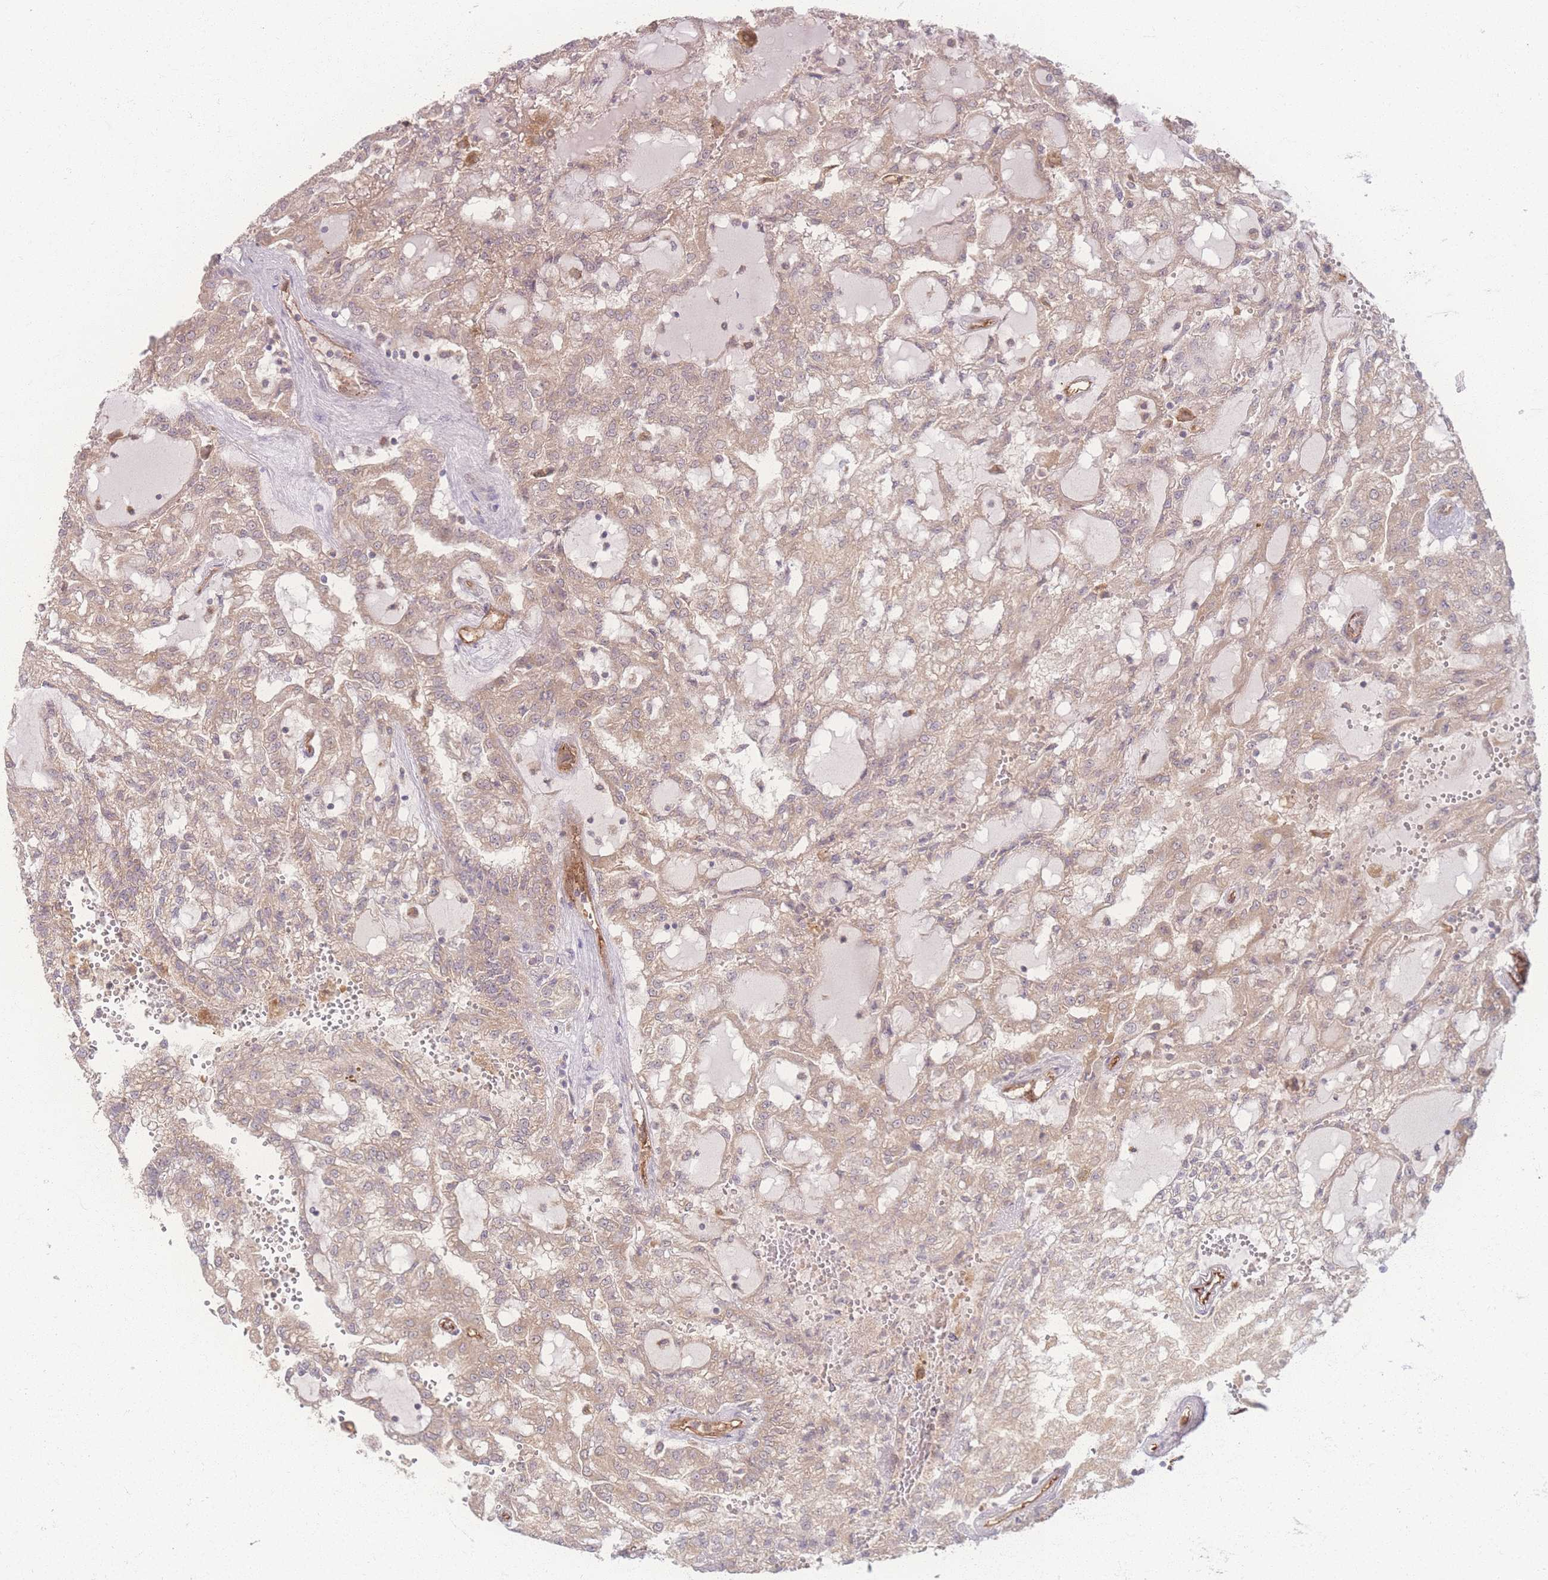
{"staining": {"intensity": "weak", "quantity": ">75%", "location": "cytoplasmic/membranous"}, "tissue": "renal cancer", "cell_type": "Tumor cells", "image_type": "cancer", "snomed": [{"axis": "morphology", "description": "Adenocarcinoma, NOS"}, {"axis": "topography", "description": "Kidney"}], "caption": "Tumor cells demonstrate low levels of weak cytoplasmic/membranous staining in approximately >75% of cells in renal adenocarcinoma.", "gene": "INSR", "patient": {"sex": "male", "age": 63}}